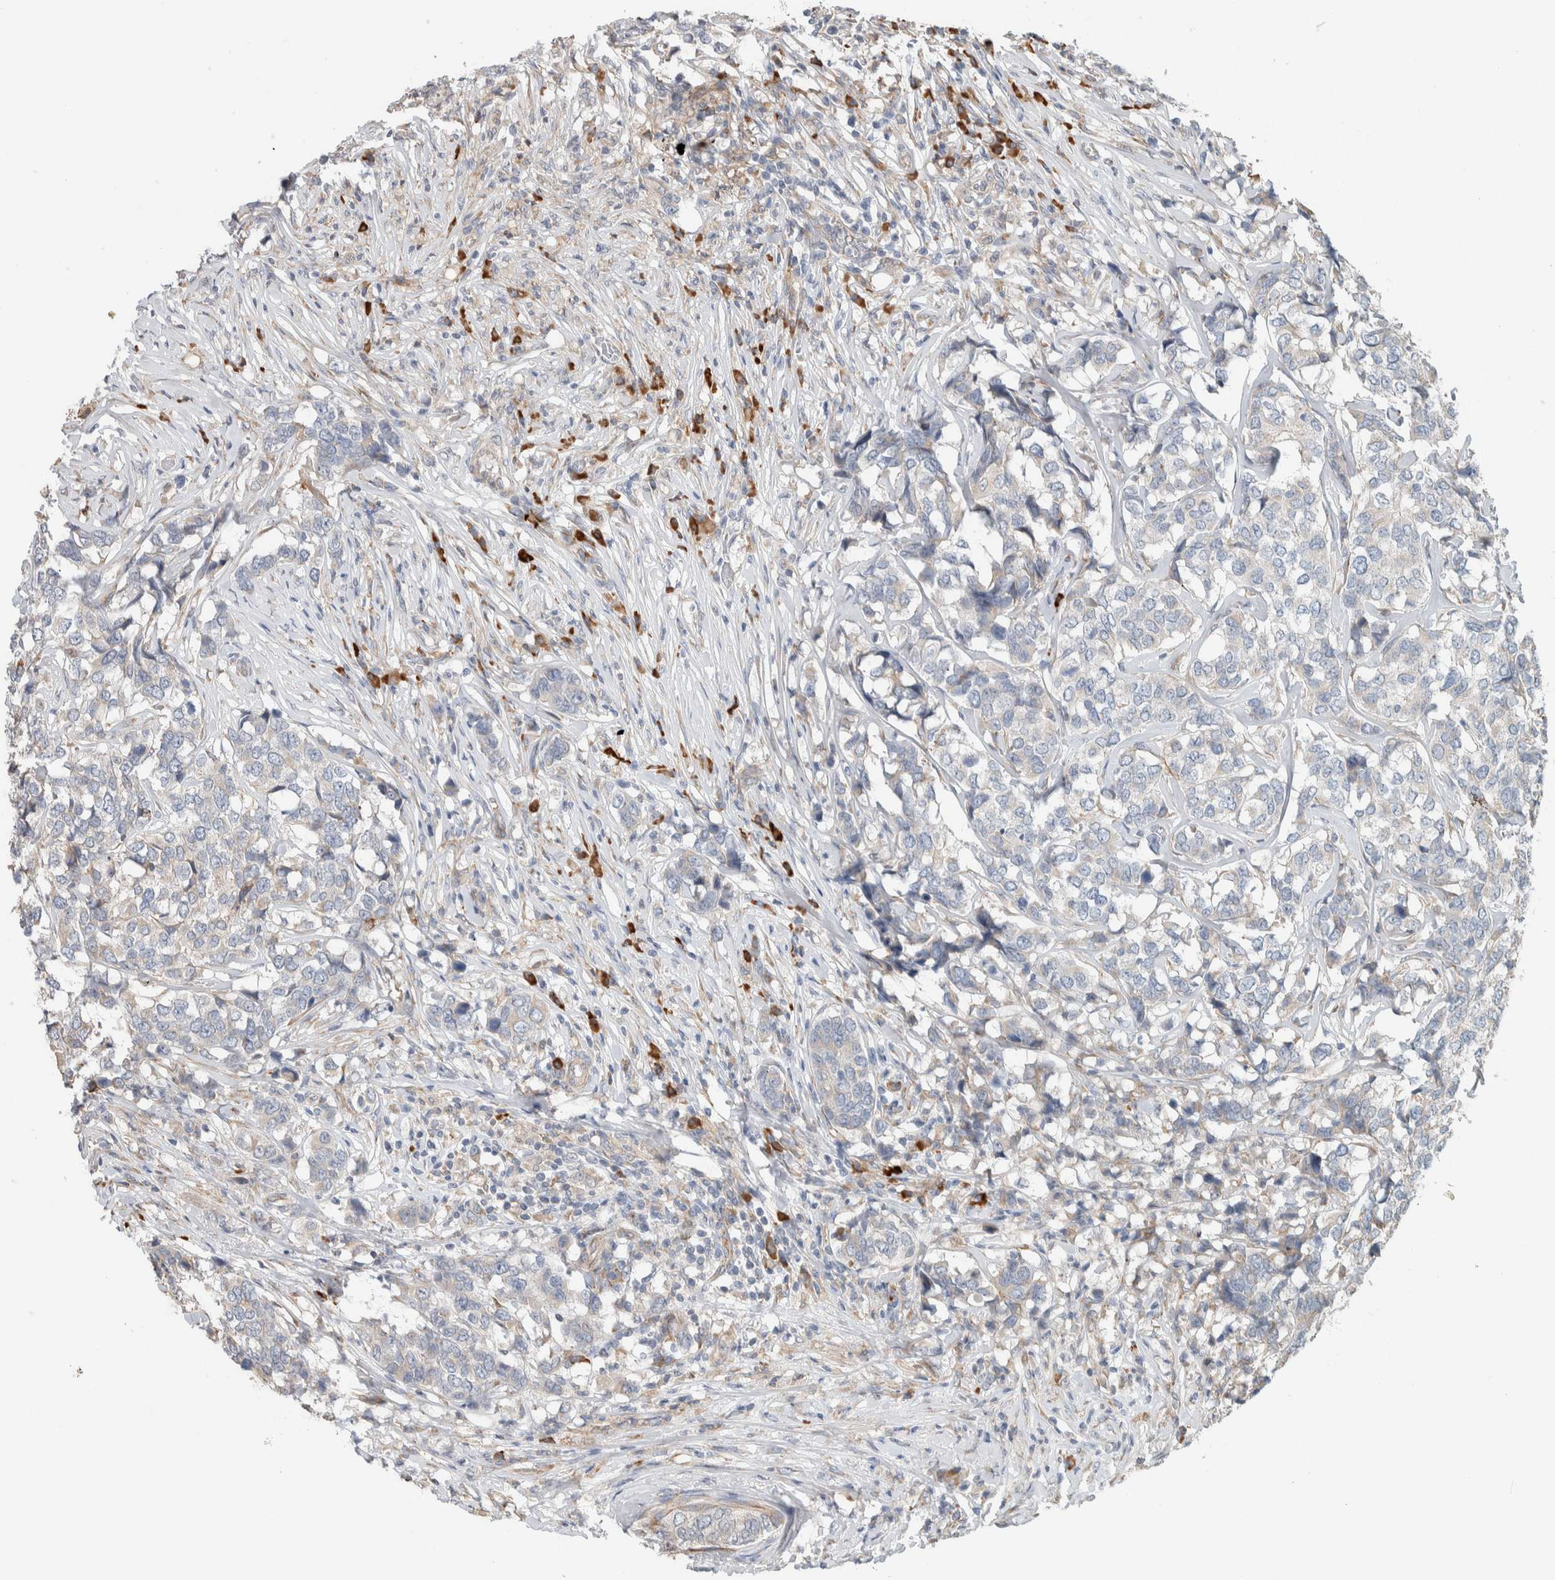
{"staining": {"intensity": "negative", "quantity": "none", "location": "none"}, "tissue": "breast cancer", "cell_type": "Tumor cells", "image_type": "cancer", "snomed": [{"axis": "morphology", "description": "Lobular carcinoma"}, {"axis": "topography", "description": "Breast"}], "caption": "DAB immunohistochemical staining of human breast cancer (lobular carcinoma) reveals no significant staining in tumor cells.", "gene": "ADCY8", "patient": {"sex": "female", "age": 59}}